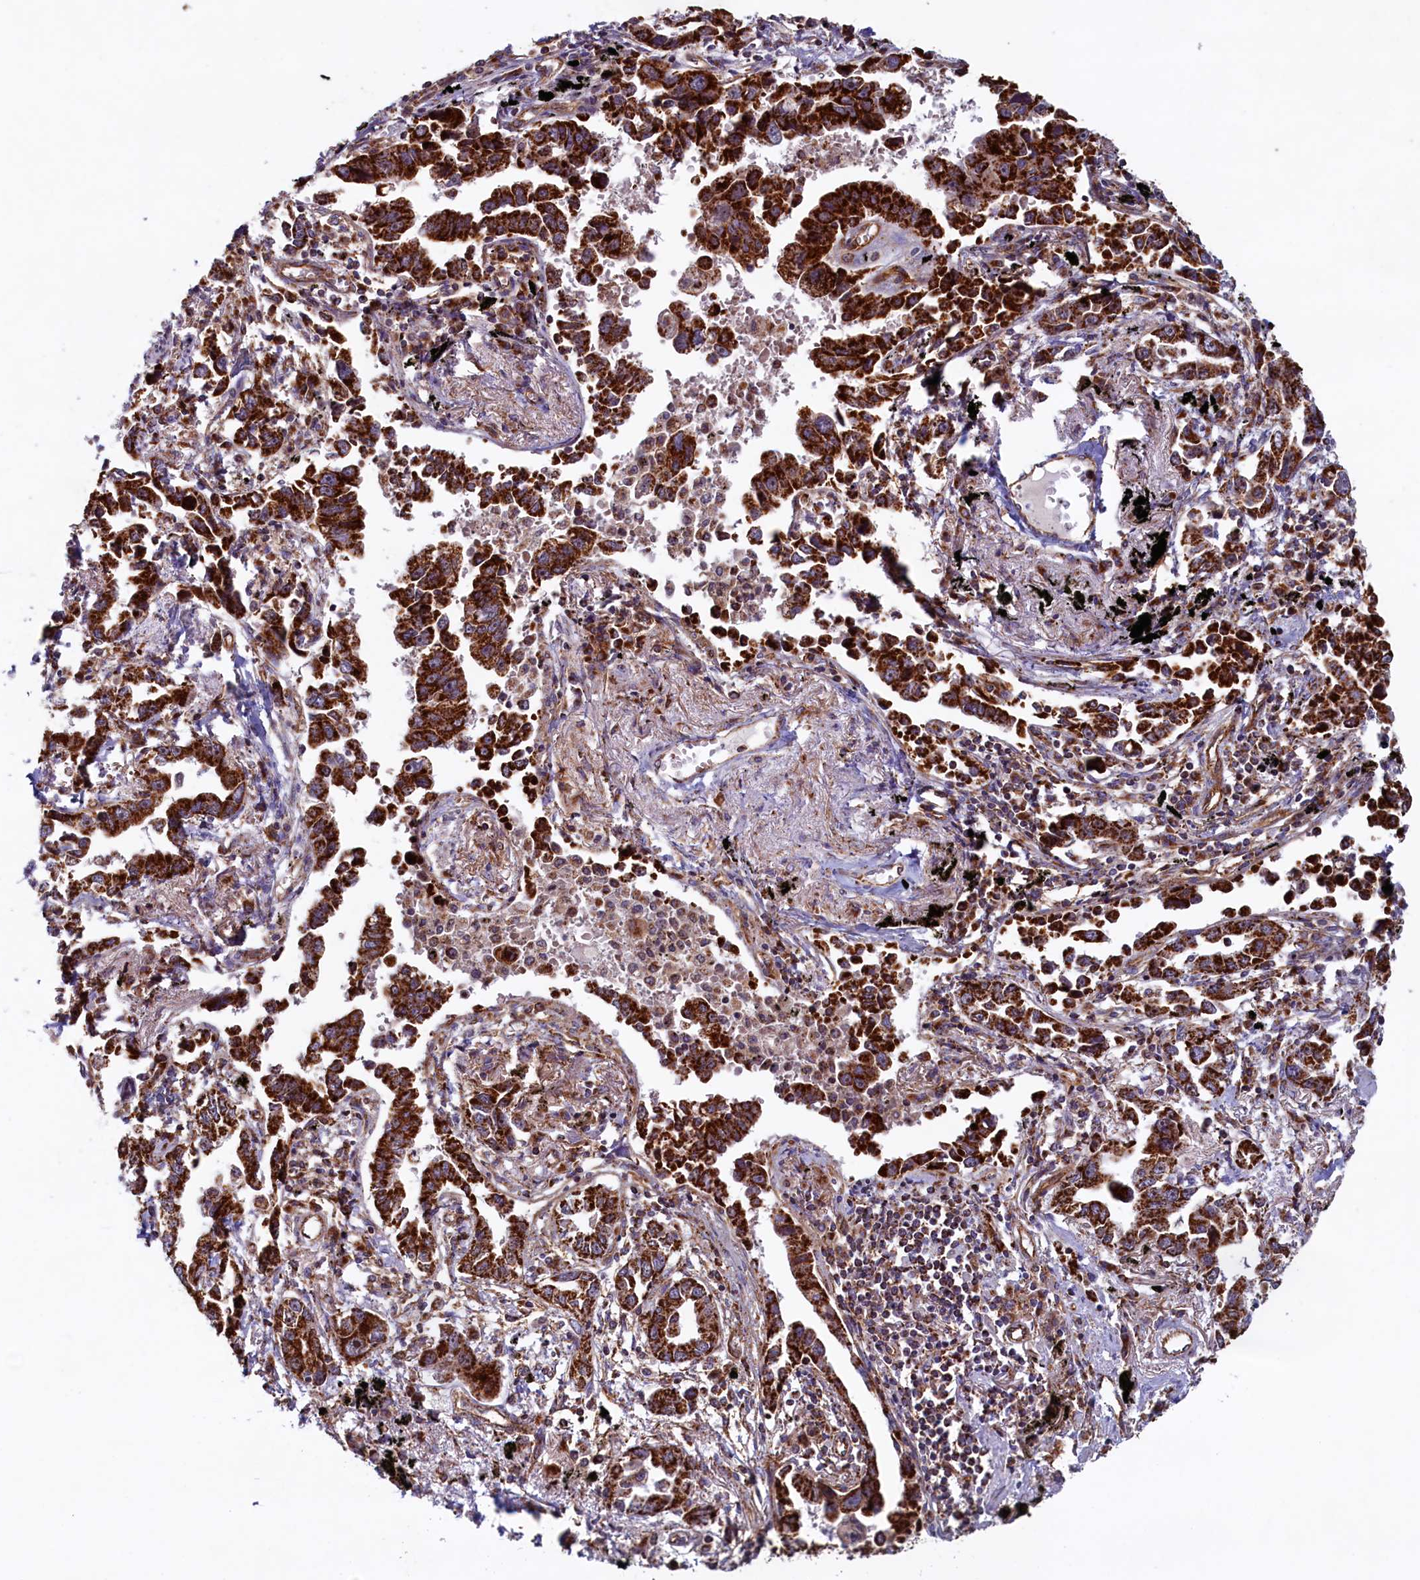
{"staining": {"intensity": "strong", "quantity": ">75%", "location": "cytoplasmic/membranous"}, "tissue": "lung cancer", "cell_type": "Tumor cells", "image_type": "cancer", "snomed": [{"axis": "morphology", "description": "Adenocarcinoma, NOS"}, {"axis": "topography", "description": "Lung"}], "caption": "Immunohistochemistry (IHC) (DAB (3,3'-diaminobenzidine)) staining of human adenocarcinoma (lung) reveals strong cytoplasmic/membranous protein positivity in about >75% of tumor cells.", "gene": "UBE3B", "patient": {"sex": "male", "age": 67}}